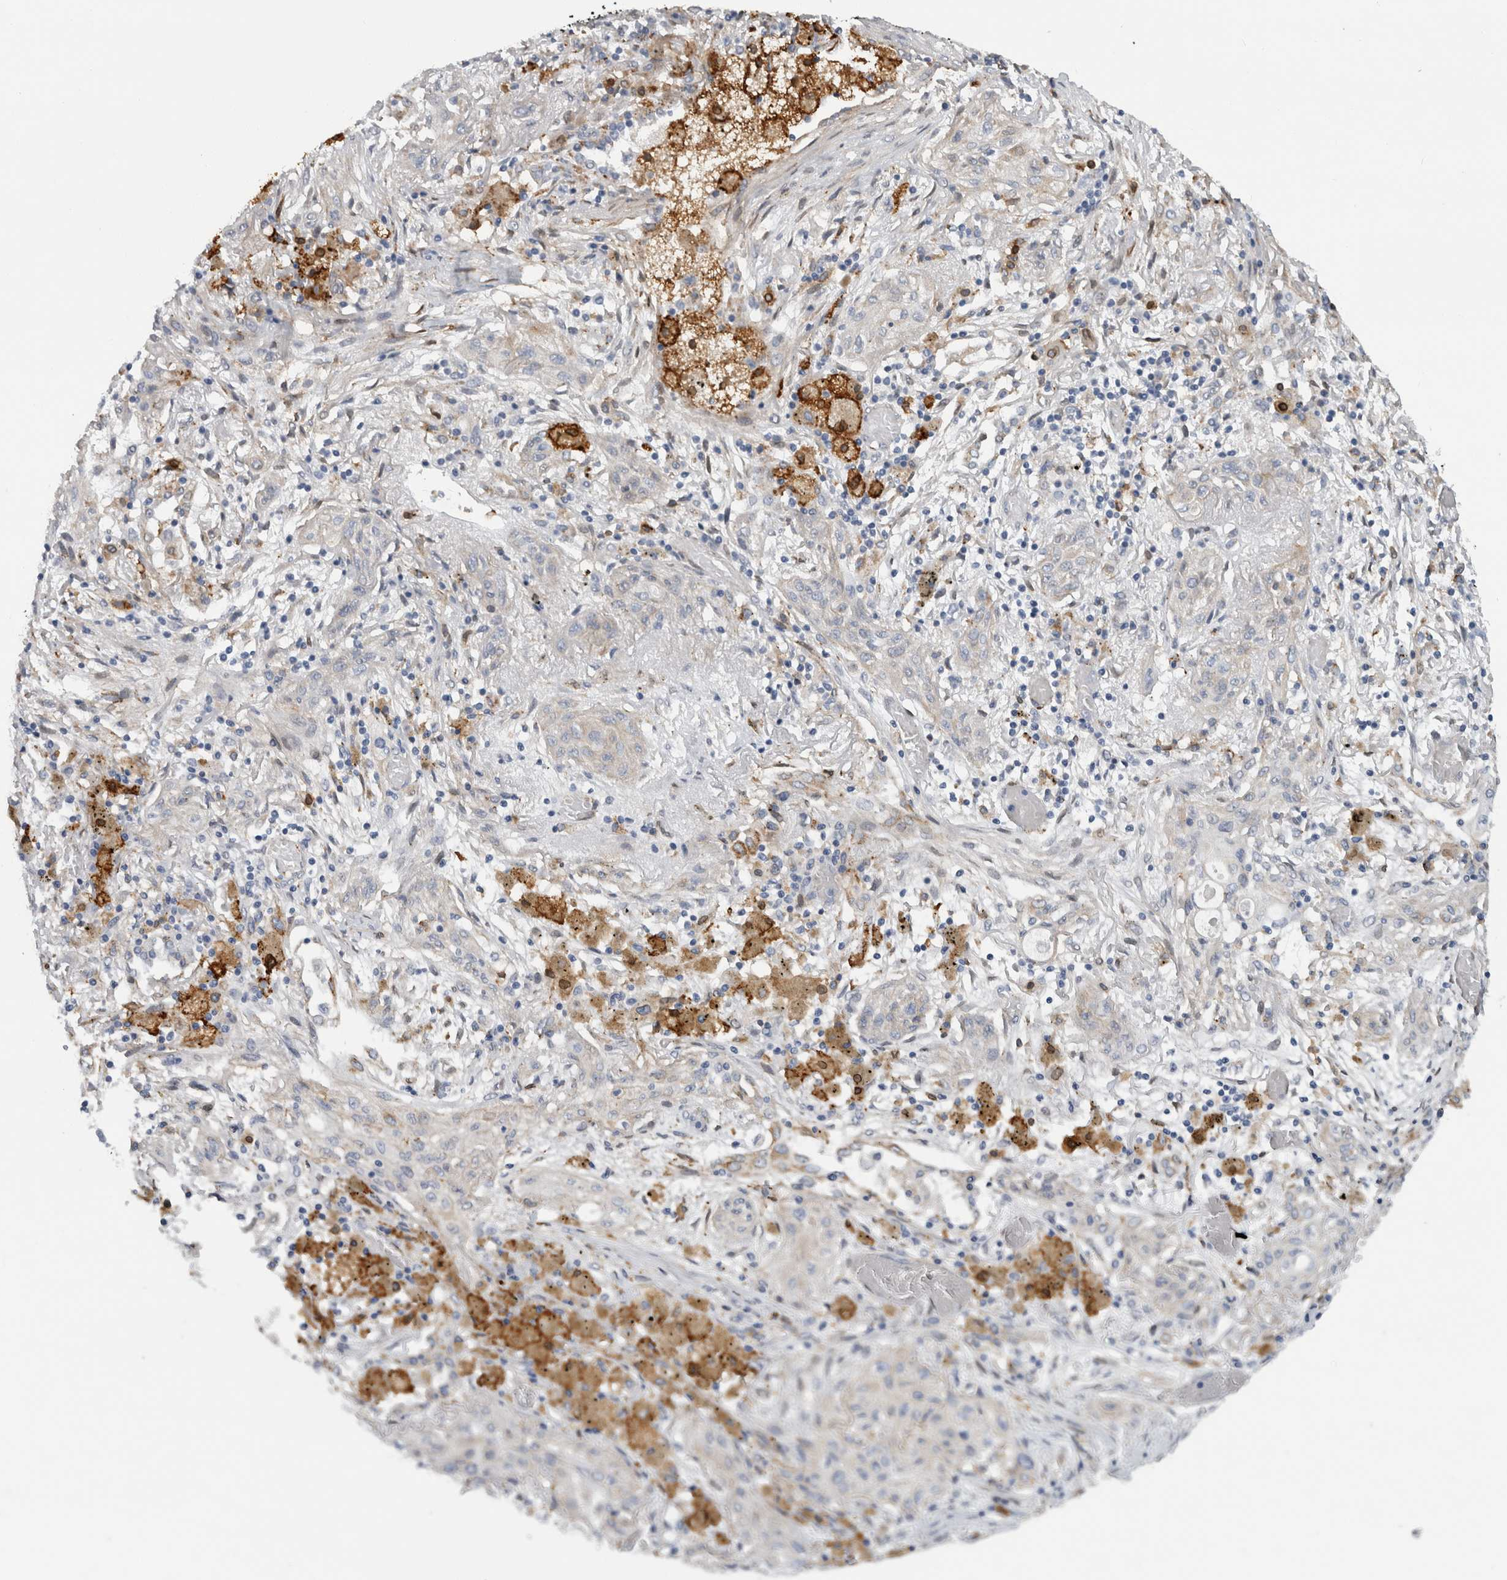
{"staining": {"intensity": "negative", "quantity": "none", "location": "none"}, "tissue": "lung cancer", "cell_type": "Tumor cells", "image_type": "cancer", "snomed": [{"axis": "morphology", "description": "Squamous cell carcinoma, NOS"}, {"axis": "topography", "description": "Lung"}], "caption": "There is no significant expression in tumor cells of lung cancer (squamous cell carcinoma).", "gene": "DNAJC24", "patient": {"sex": "female", "age": 47}}